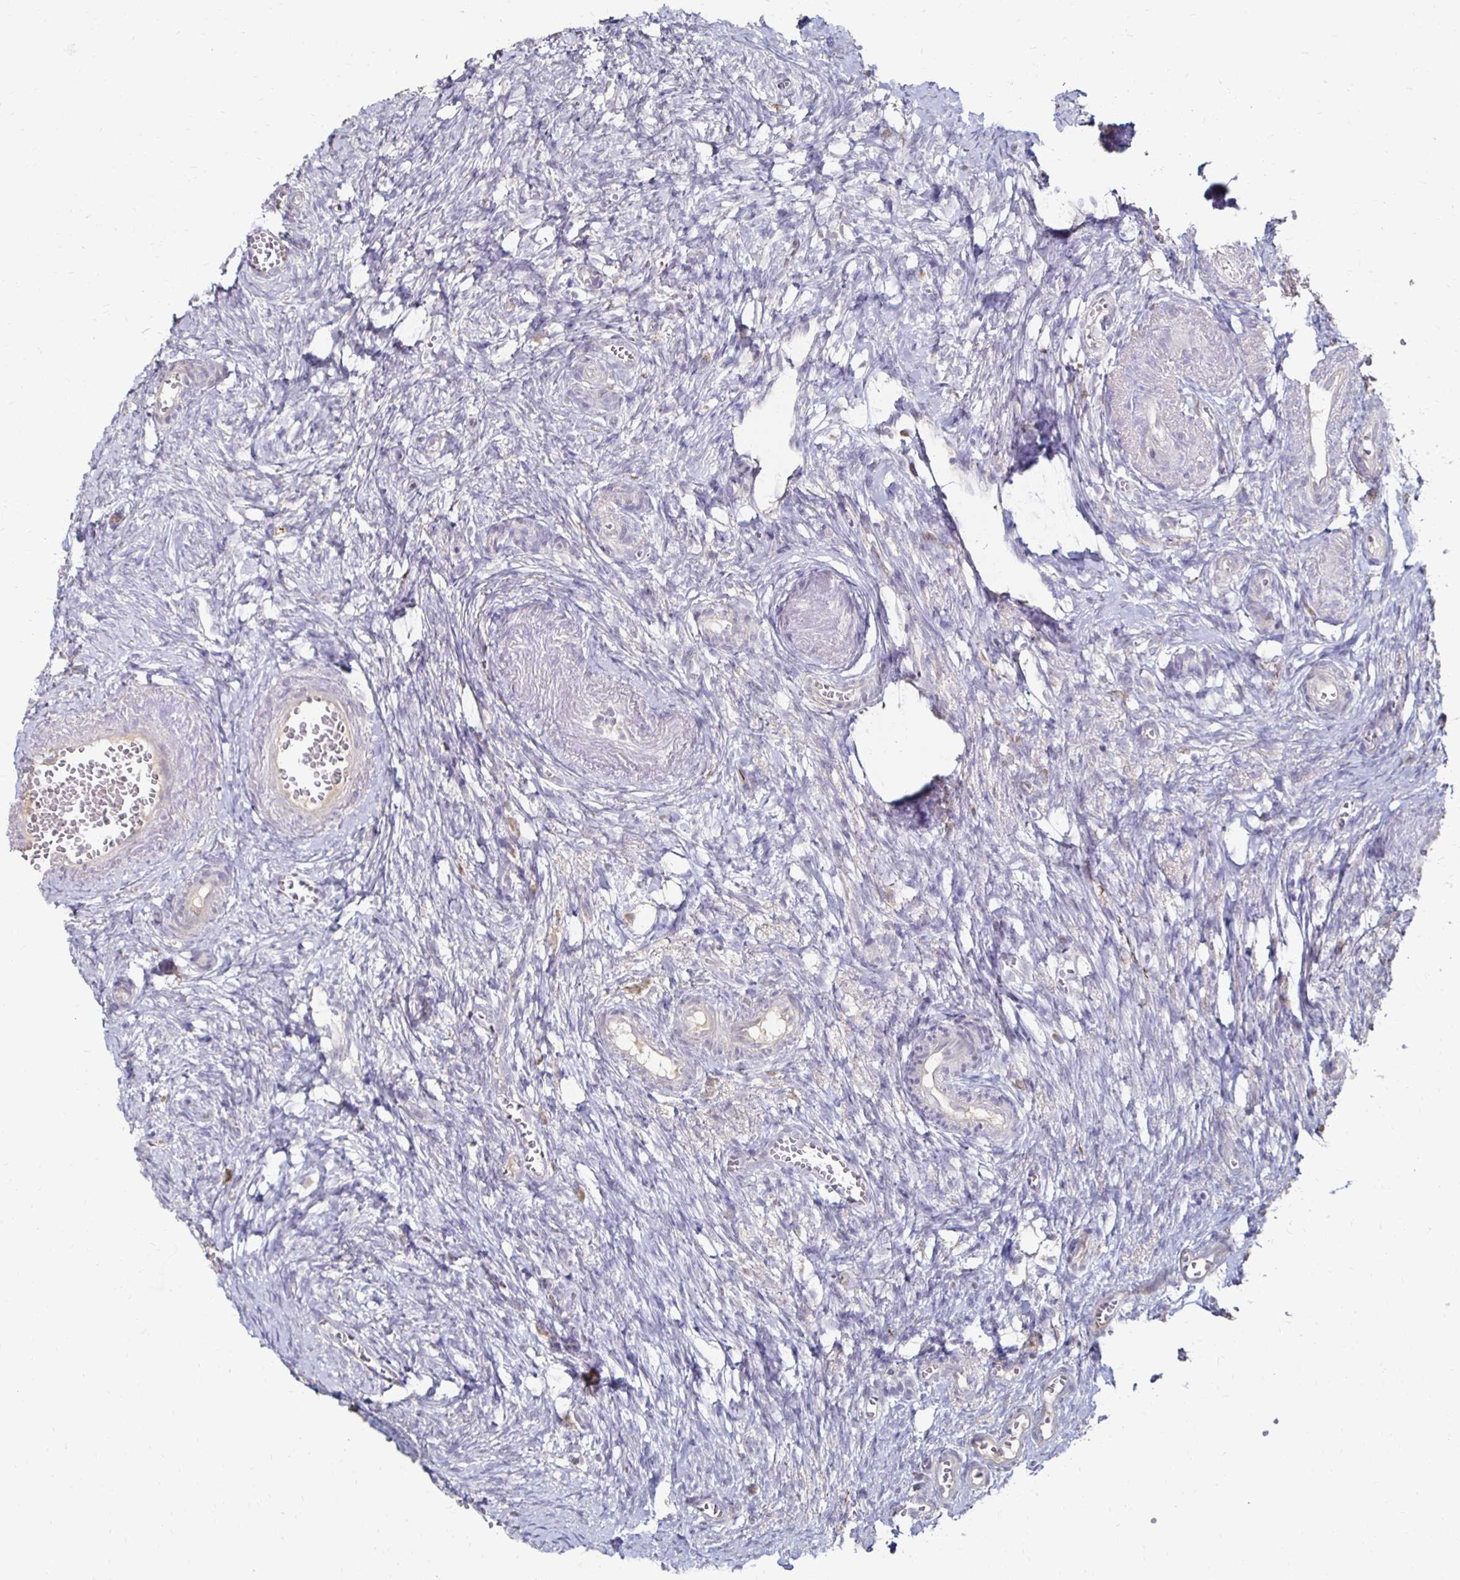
{"staining": {"intensity": "negative", "quantity": "none", "location": "none"}, "tissue": "ovary", "cell_type": "Follicle cells", "image_type": "normal", "snomed": [{"axis": "morphology", "description": "Normal tissue, NOS"}, {"axis": "topography", "description": "Ovary"}], "caption": "Immunohistochemical staining of unremarkable ovary shows no significant expression in follicle cells.", "gene": "ZNF727", "patient": {"sex": "female", "age": 41}}